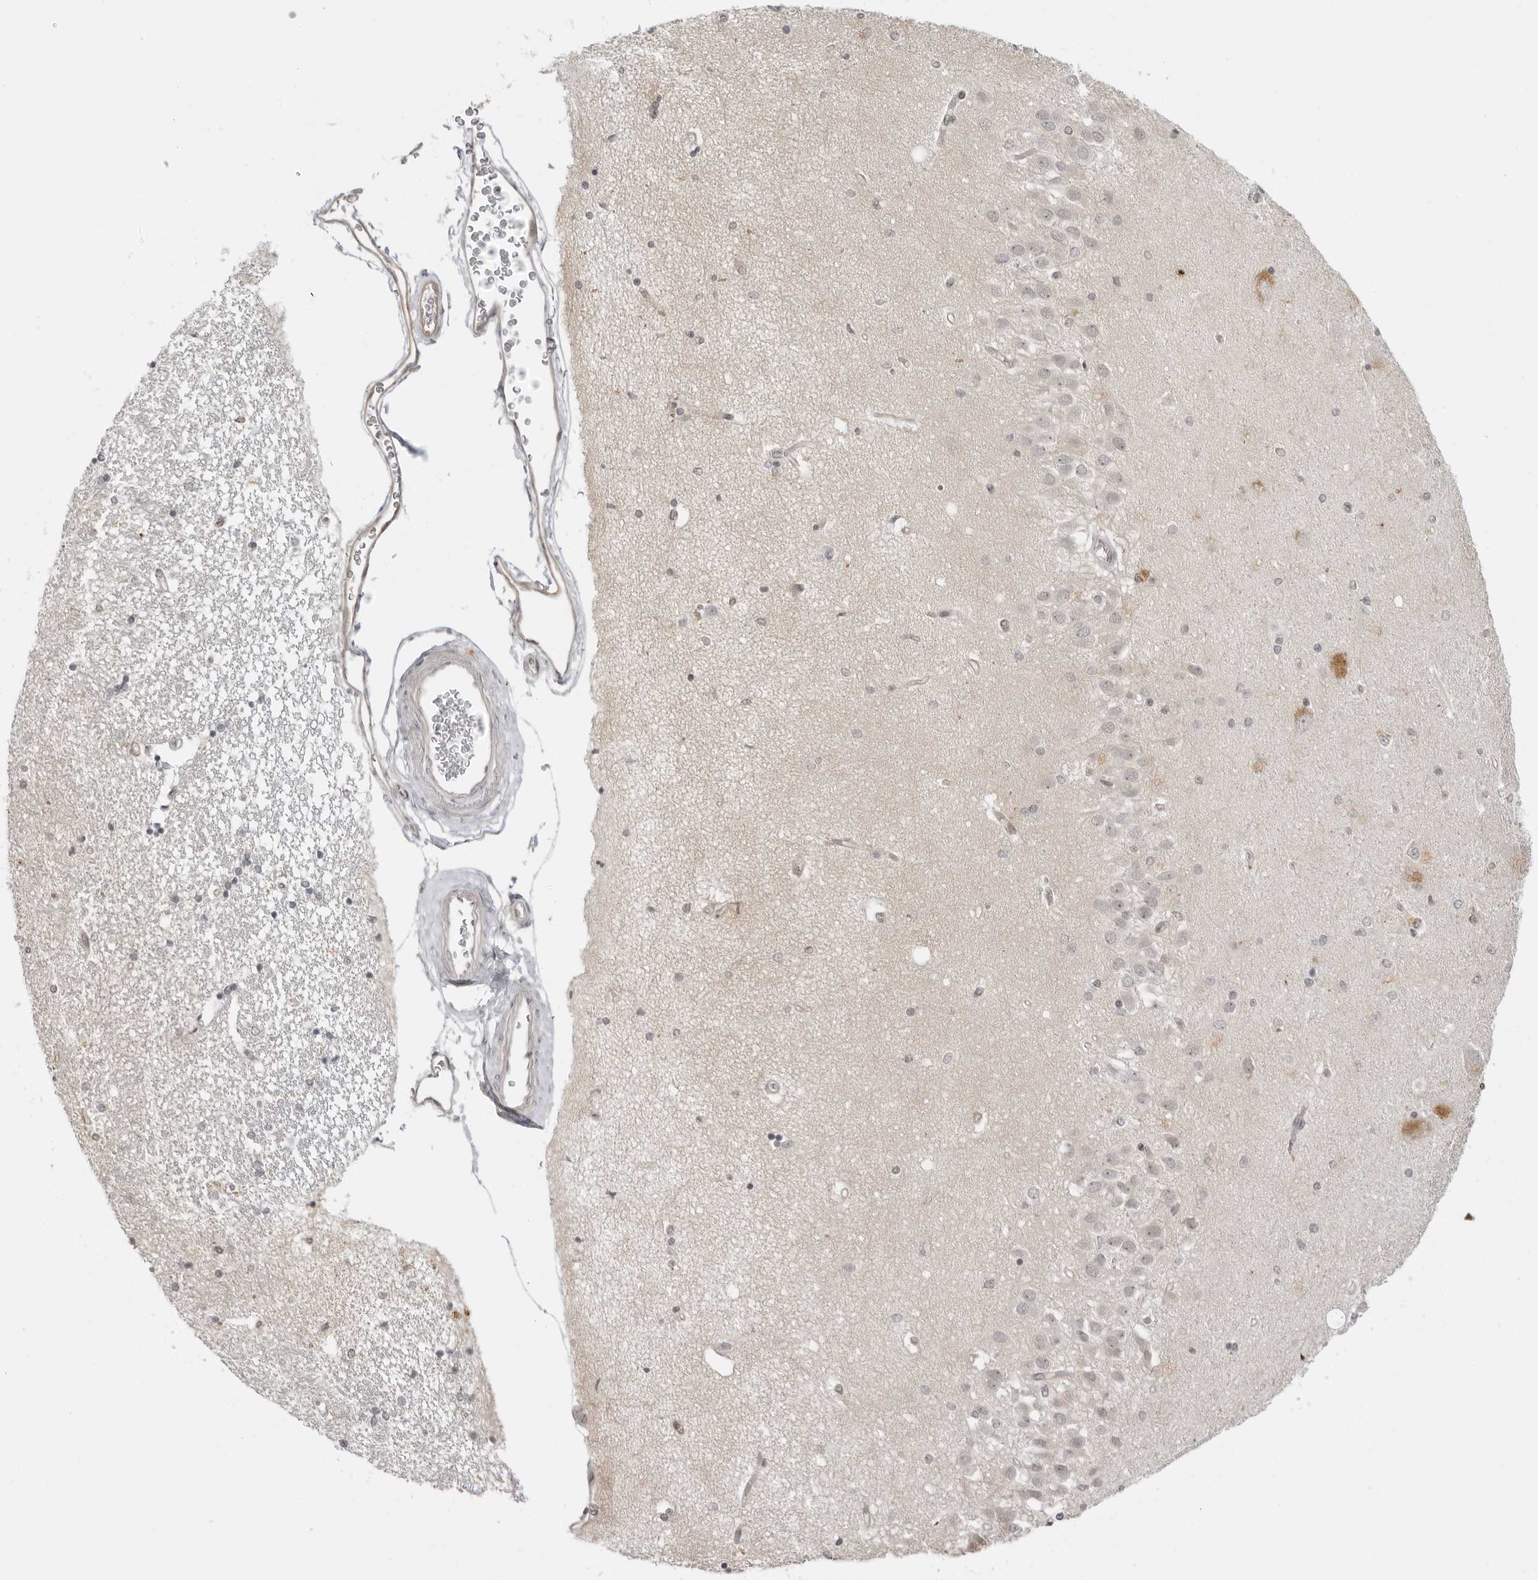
{"staining": {"intensity": "negative", "quantity": "none", "location": "none"}, "tissue": "hippocampus", "cell_type": "Glial cells", "image_type": "normal", "snomed": [{"axis": "morphology", "description": "Normal tissue, NOS"}, {"axis": "topography", "description": "Hippocampus"}], "caption": "An image of human hippocampus is negative for staining in glial cells.", "gene": "TRAPPC3", "patient": {"sex": "female", "age": 54}}